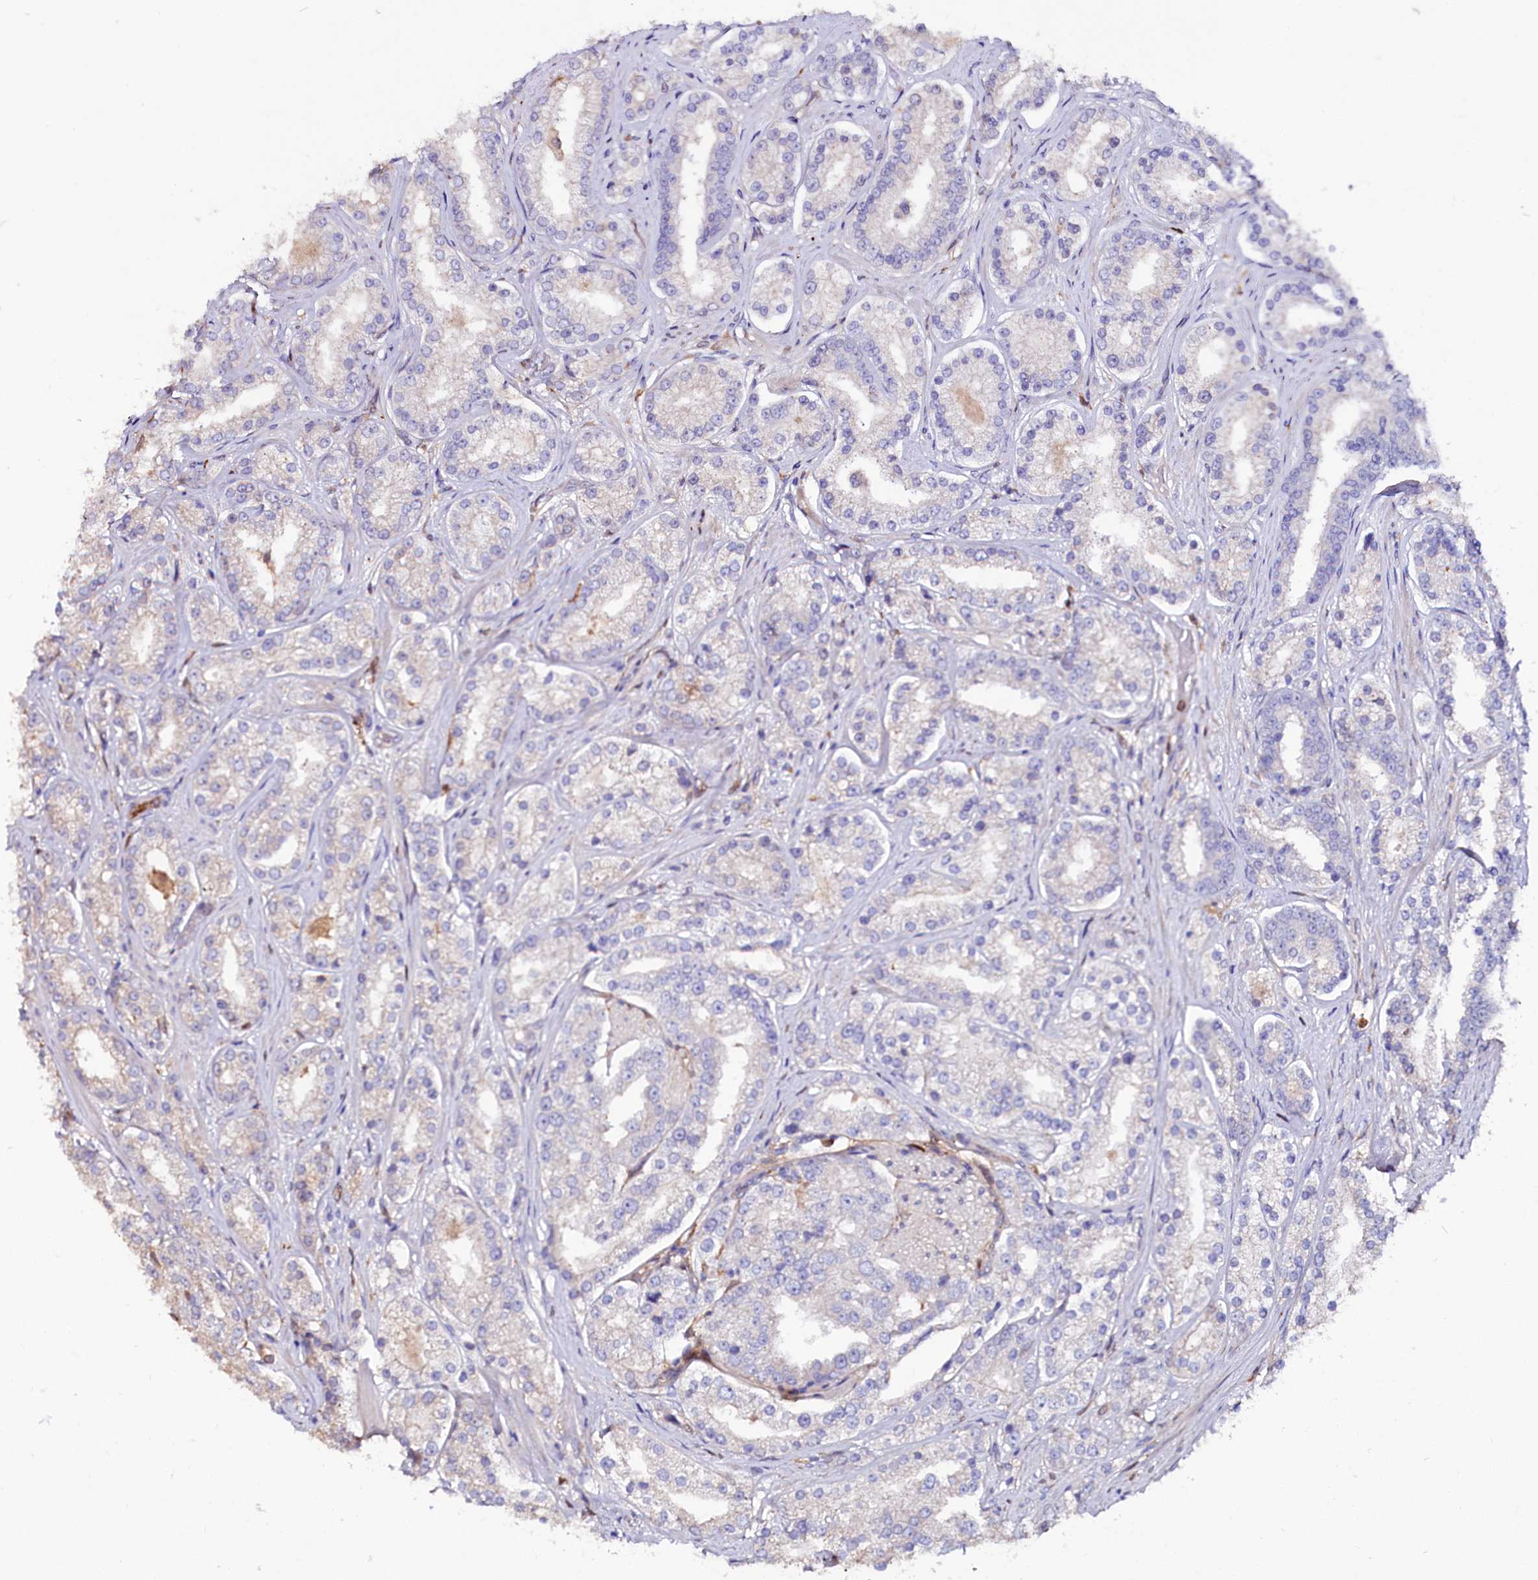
{"staining": {"intensity": "negative", "quantity": "none", "location": "none"}, "tissue": "prostate cancer", "cell_type": "Tumor cells", "image_type": "cancer", "snomed": [{"axis": "morphology", "description": "Normal tissue, NOS"}, {"axis": "morphology", "description": "Adenocarcinoma, High grade"}, {"axis": "topography", "description": "Prostate"}], "caption": "This is a image of IHC staining of prostate cancer, which shows no staining in tumor cells. (DAB (3,3'-diaminobenzidine) immunohistochemistry (IHC) visualized using brightfield microscopy, high magnification).", "gene": "IL17RD", "patient": {"sex": "male", "age": 83}}